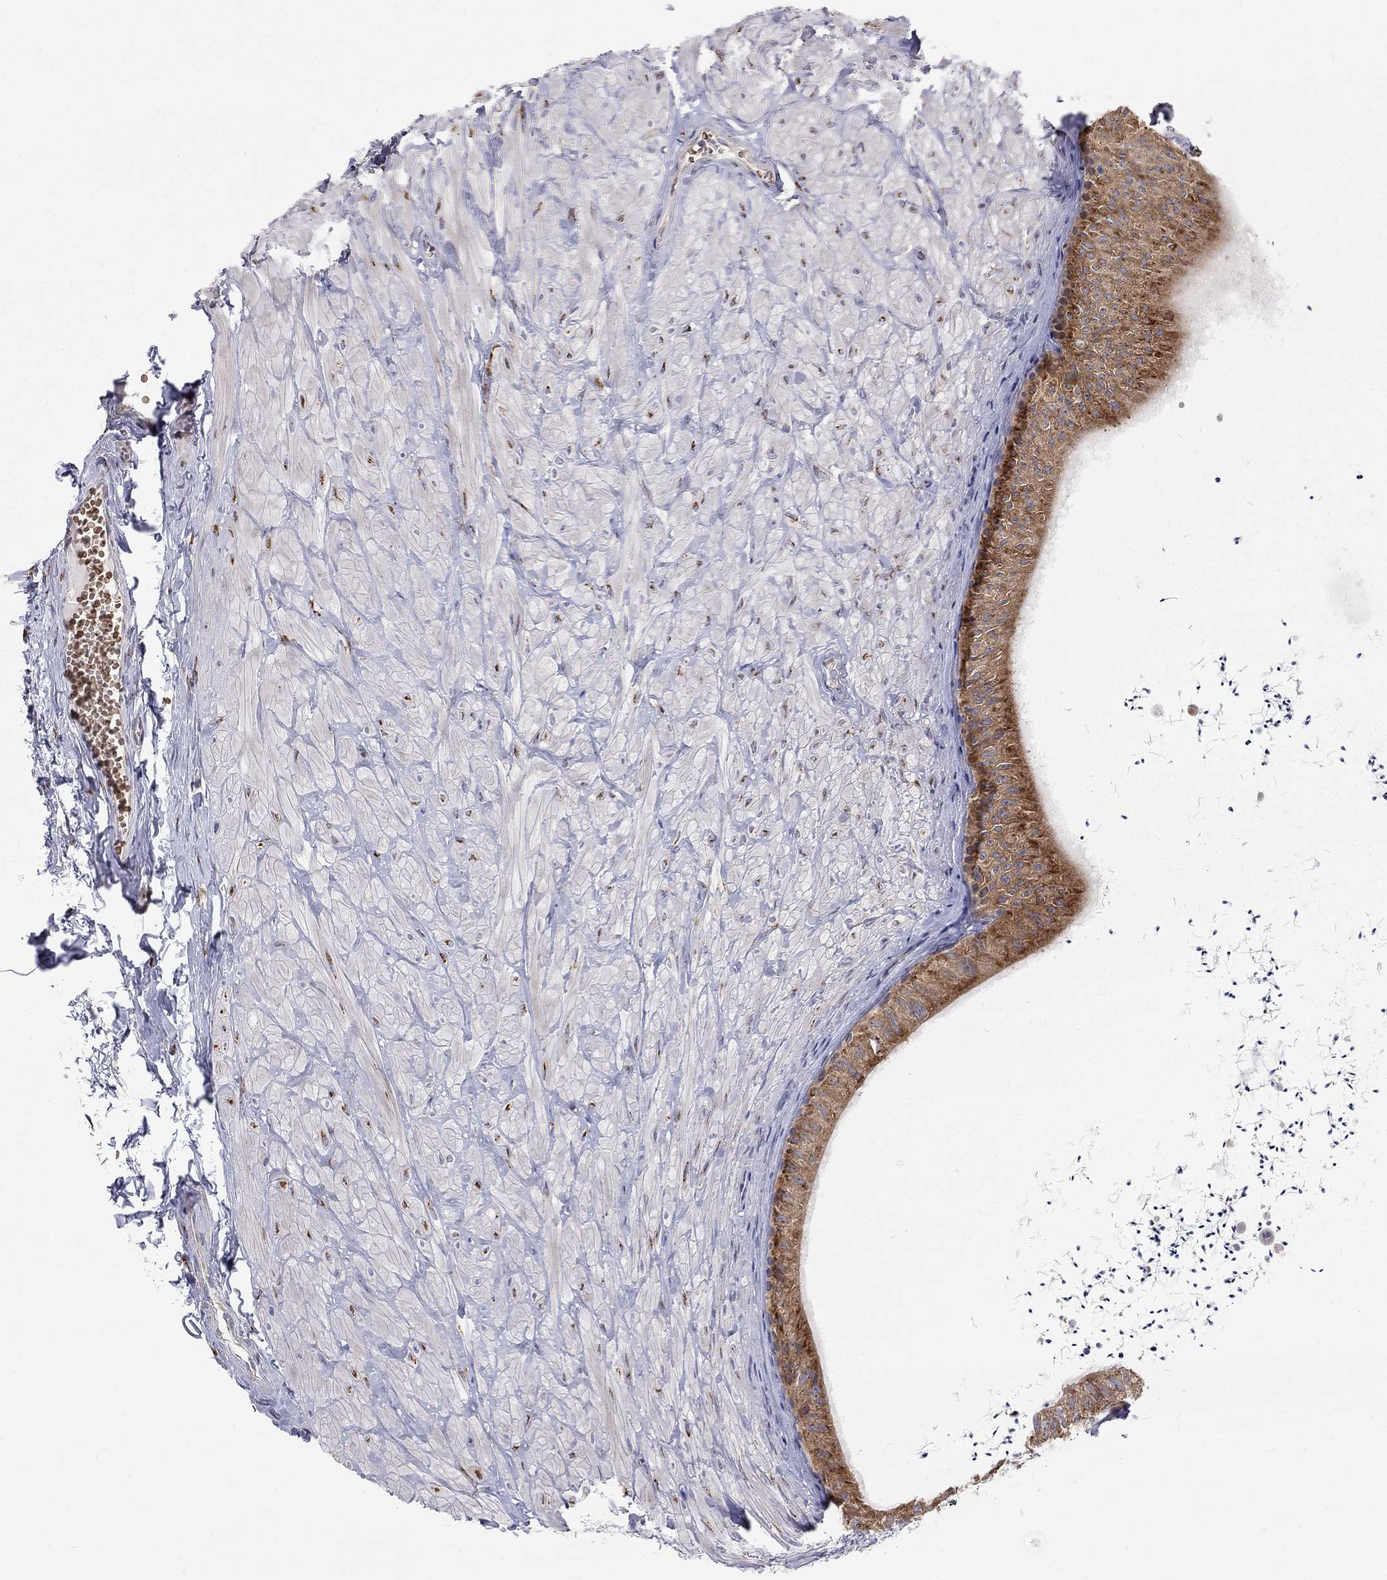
{"staining": {"intensity": "strong", "quantity": "25%-75%", "location": "cytoplasmic/membranous"}, "tissue": "epididymis", "cell_type": "Glandular cells", "image_type": "normal", "snomed": [{"axis": "morphology", "description": "Normal tissue, NOS"}, {"axis": "topography", "description": "Epididymis"}], "caption": "A brown stain shows strong cytoplasmic/membranous staining of a protein in glandular cells of unremarkable human epididymis.", "gene": "CASTOR1", "patient": {"sex": "male", "age": 32}}